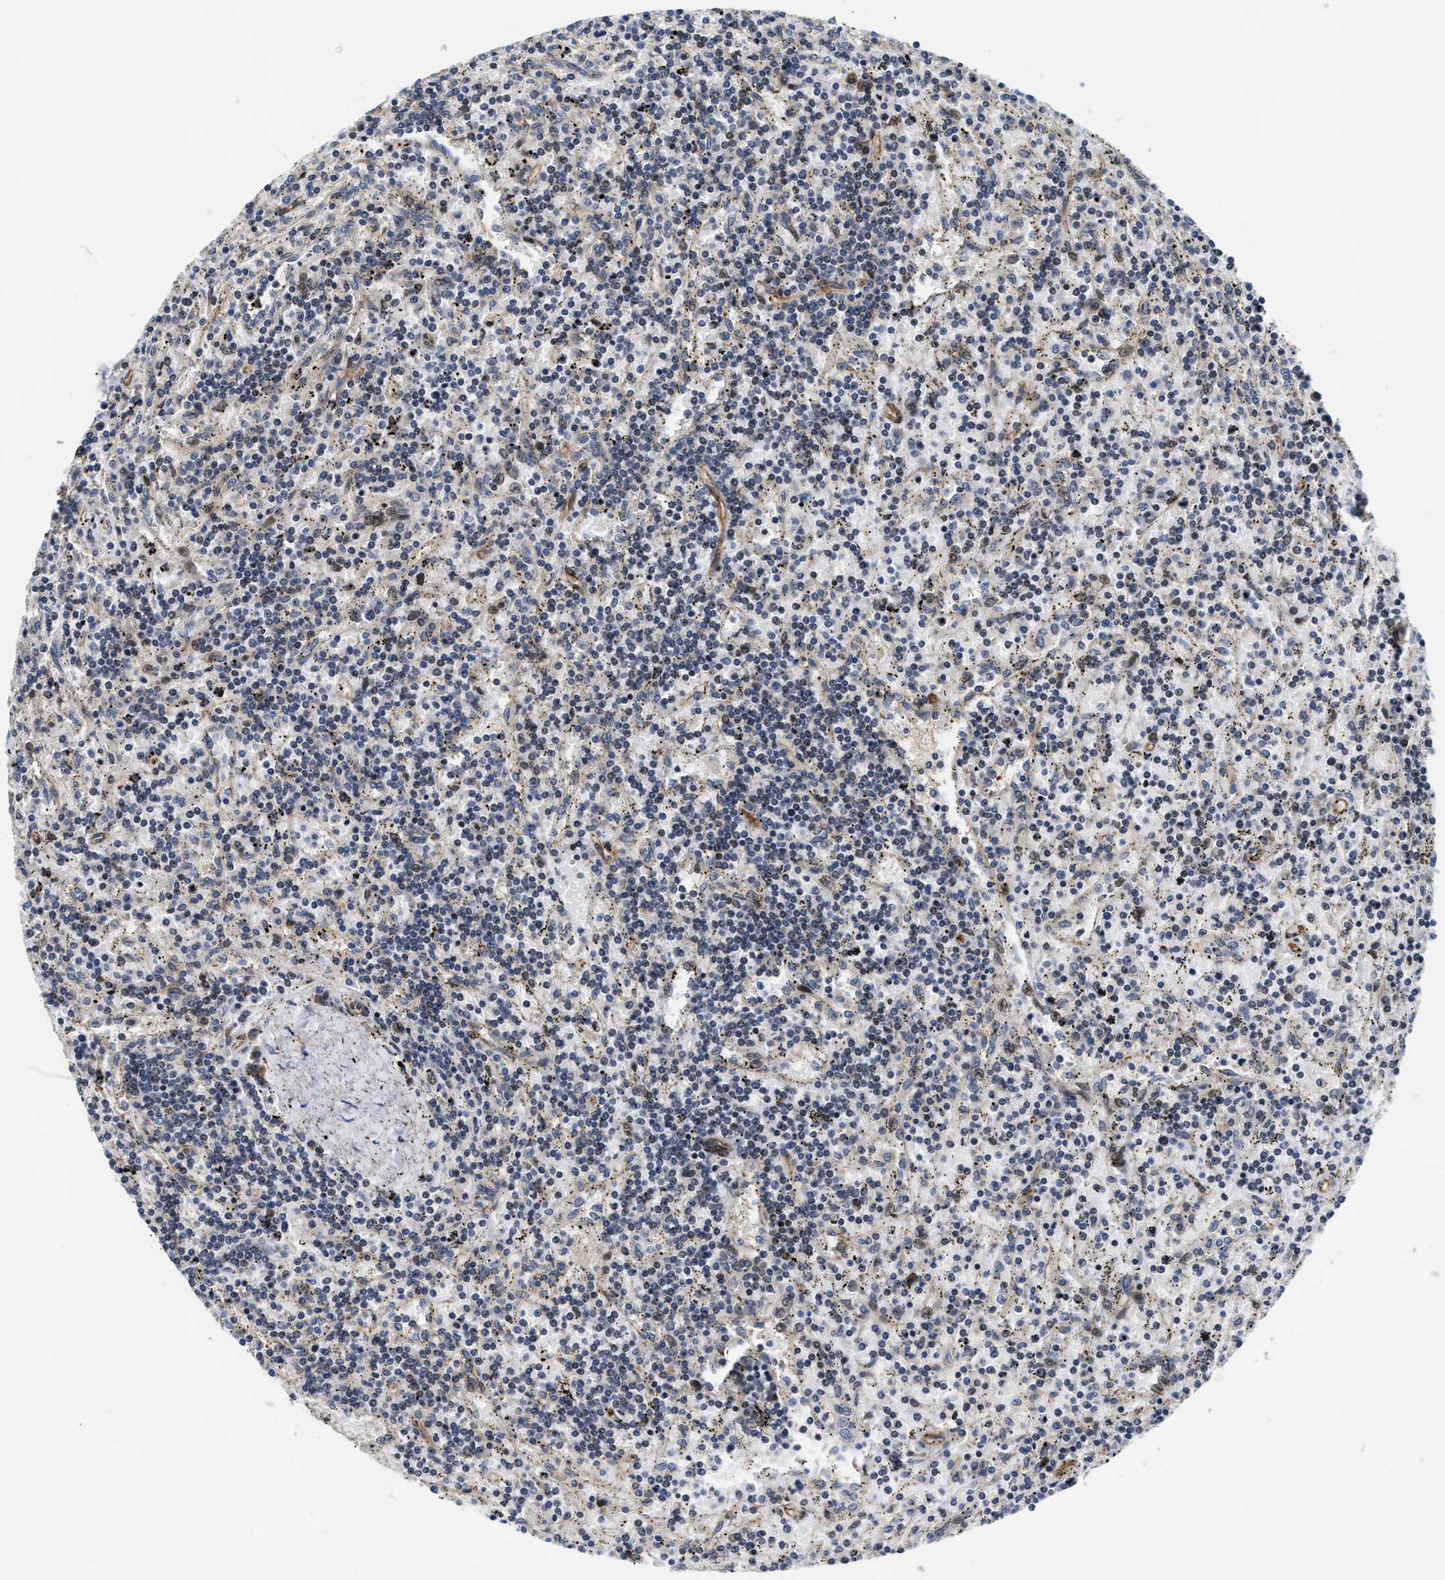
{"staining": {"intensity": "negative", "quantity": "none", "location": "none"}, "tissue": "lymphoma", "cell_type": "Tumor cells", "image_type": "cancer", "snomed": [{"axis": "morphology", "description": "Malignant lymphoma, non-Hodgkin's type, Low grade"}, {"axis": "topography", "description": "Spleen"}], "caption": "Low-grade malignant lymphoma, non-Hodgkin's type was stained to show a protein in brown. There is no significant positivity in tumor cells.", "gene": "ALDH3A2", "patient": {"sex": "male", "age": 76}}